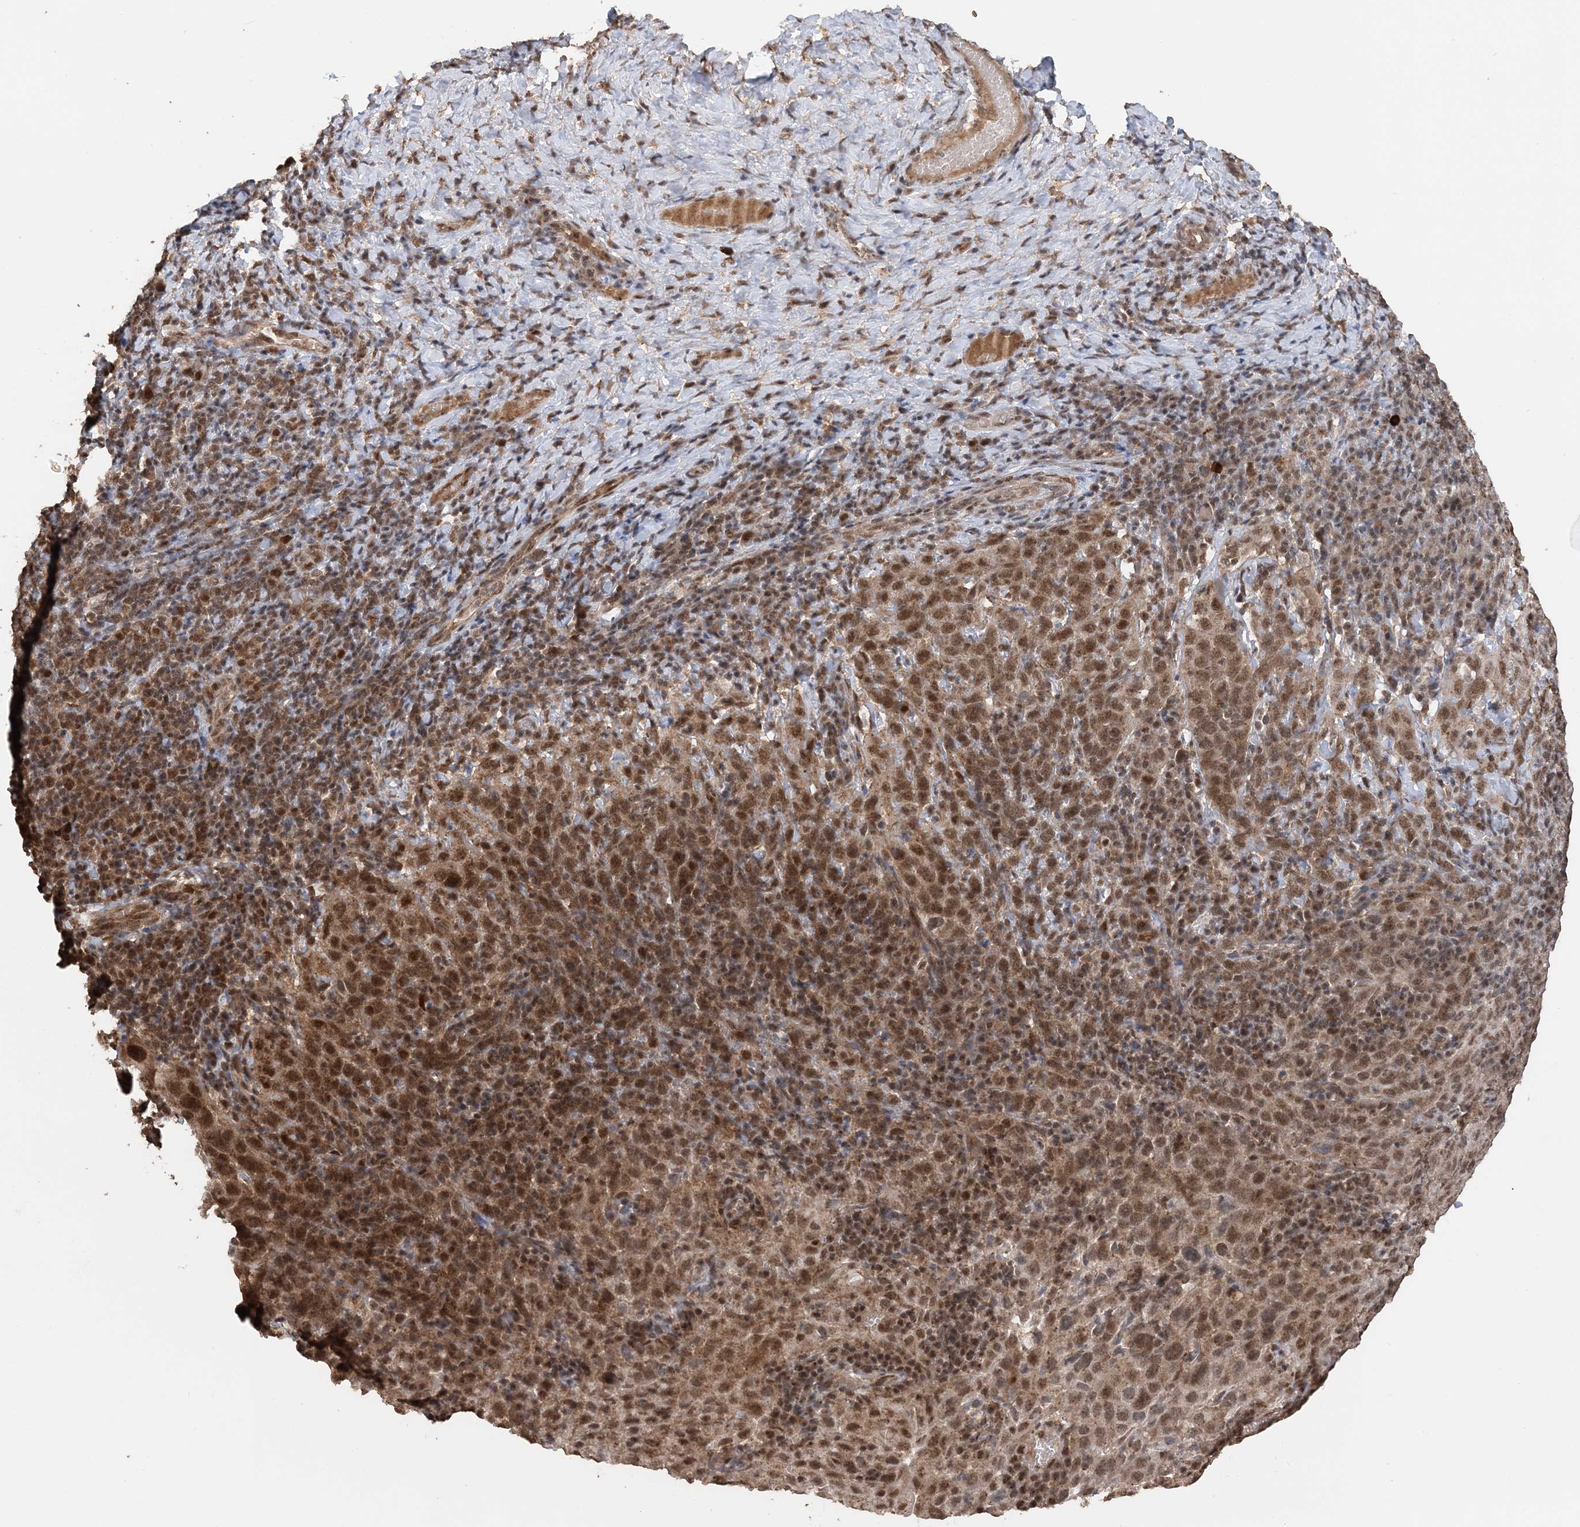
{"staining": {"intensity": "moderate", "quantity": ">75%", "location": "cytoplasmic/membranous,nuclear"}, "tissue": "cervical cancer", "cell_type": "Tumor cells", "image_type": "cancer", "snomed": [{"axis": "morphology", "description": "Squamous cell carcinoma, NOS"}, {"axis": "topography", "description": "Cervix"}], "caption": "The micrograph shows a brown stain indicating the presence of a protein in the cytoplasmic/membranous and nuclear of tumor cells in cervical cancer. The staining was performed using DAB to visualize the protein expression in brown, while the nuclei were stained in blue with hematoxylin (Magnification: 20x).", "gene": "TSHZ2", "patient": {"sex": "female", "age": 46}}